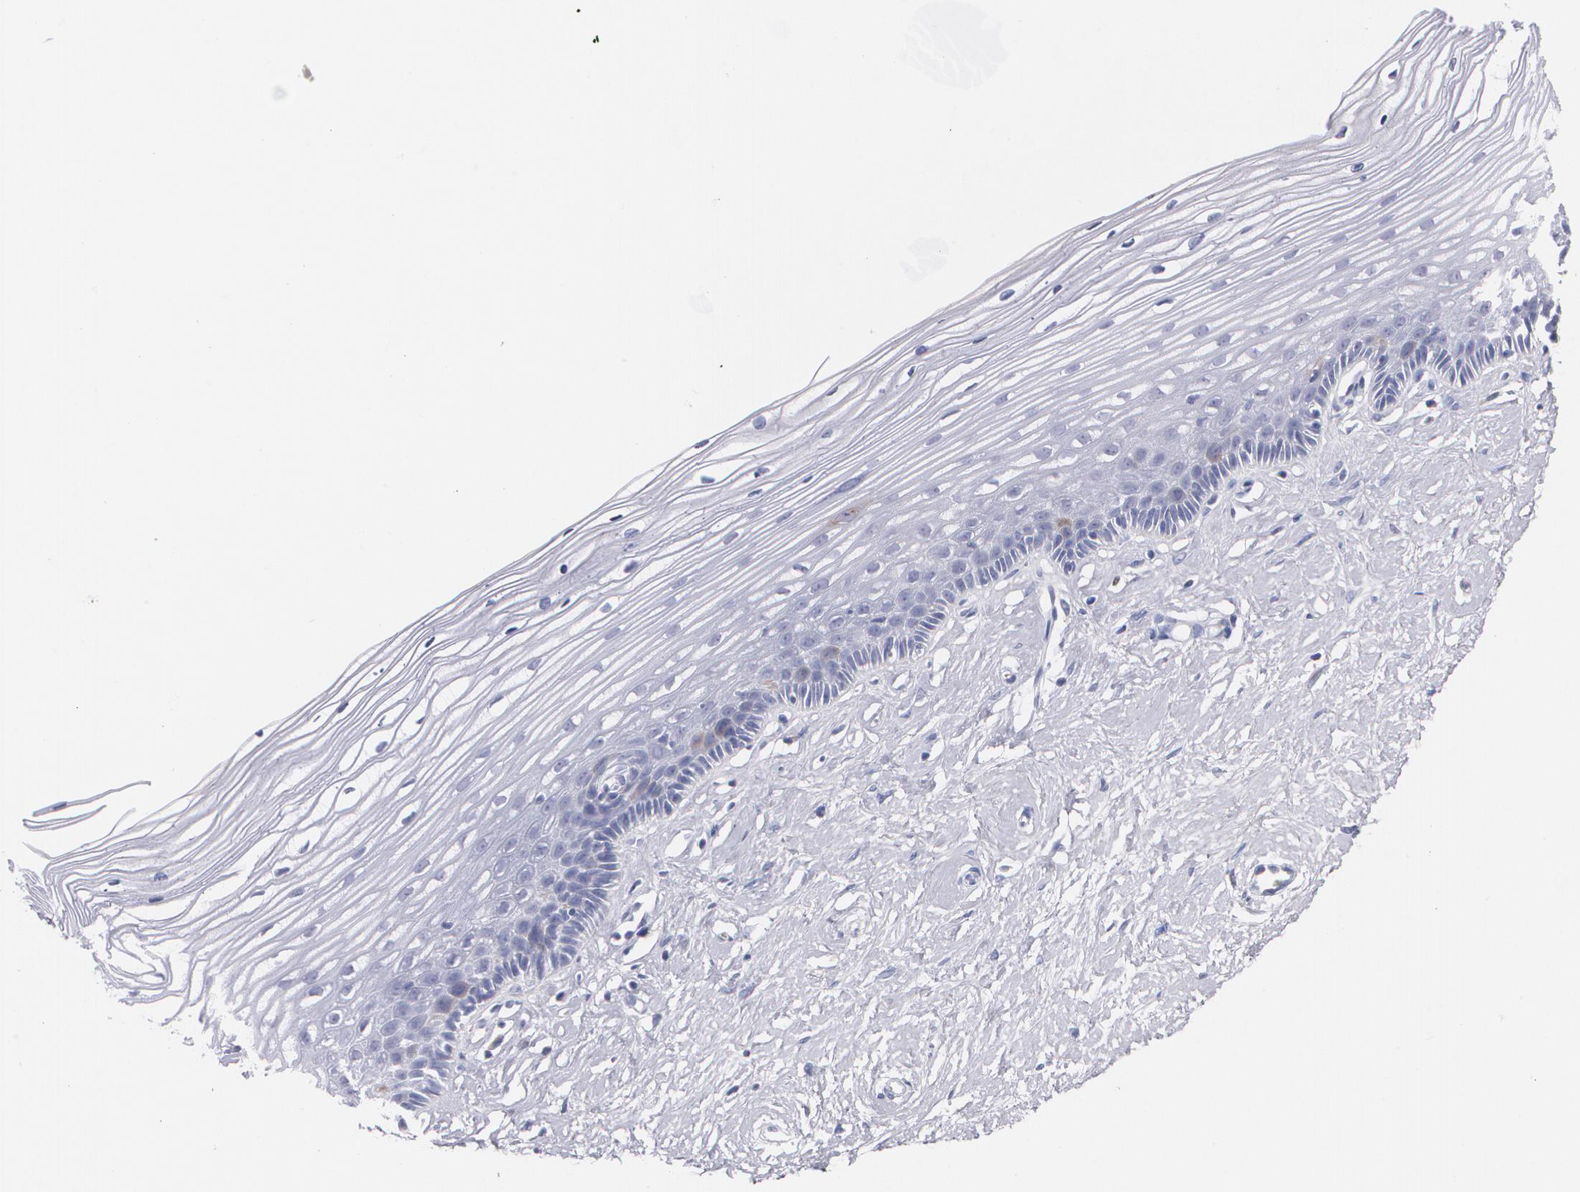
{"staining": {"intensity": "negative", "quantity": "none", "location": "none"}, "tissue": "cervix", "cell_type": "Glandular cells", "image_type": "normal", "snomed": [{"axis": "morphology", "description": "Normal tissue, NOS"}, {"axis": "topography", "description": "Cervix"}], "caption": "DAB (3,3'-diaminobenzidine) immunohistochemical staining of unremarkable human cervix exhibits no significant staining in glandular cells.", "gene": "HMMR", "patient": {"sex": "female", "age": 40}}